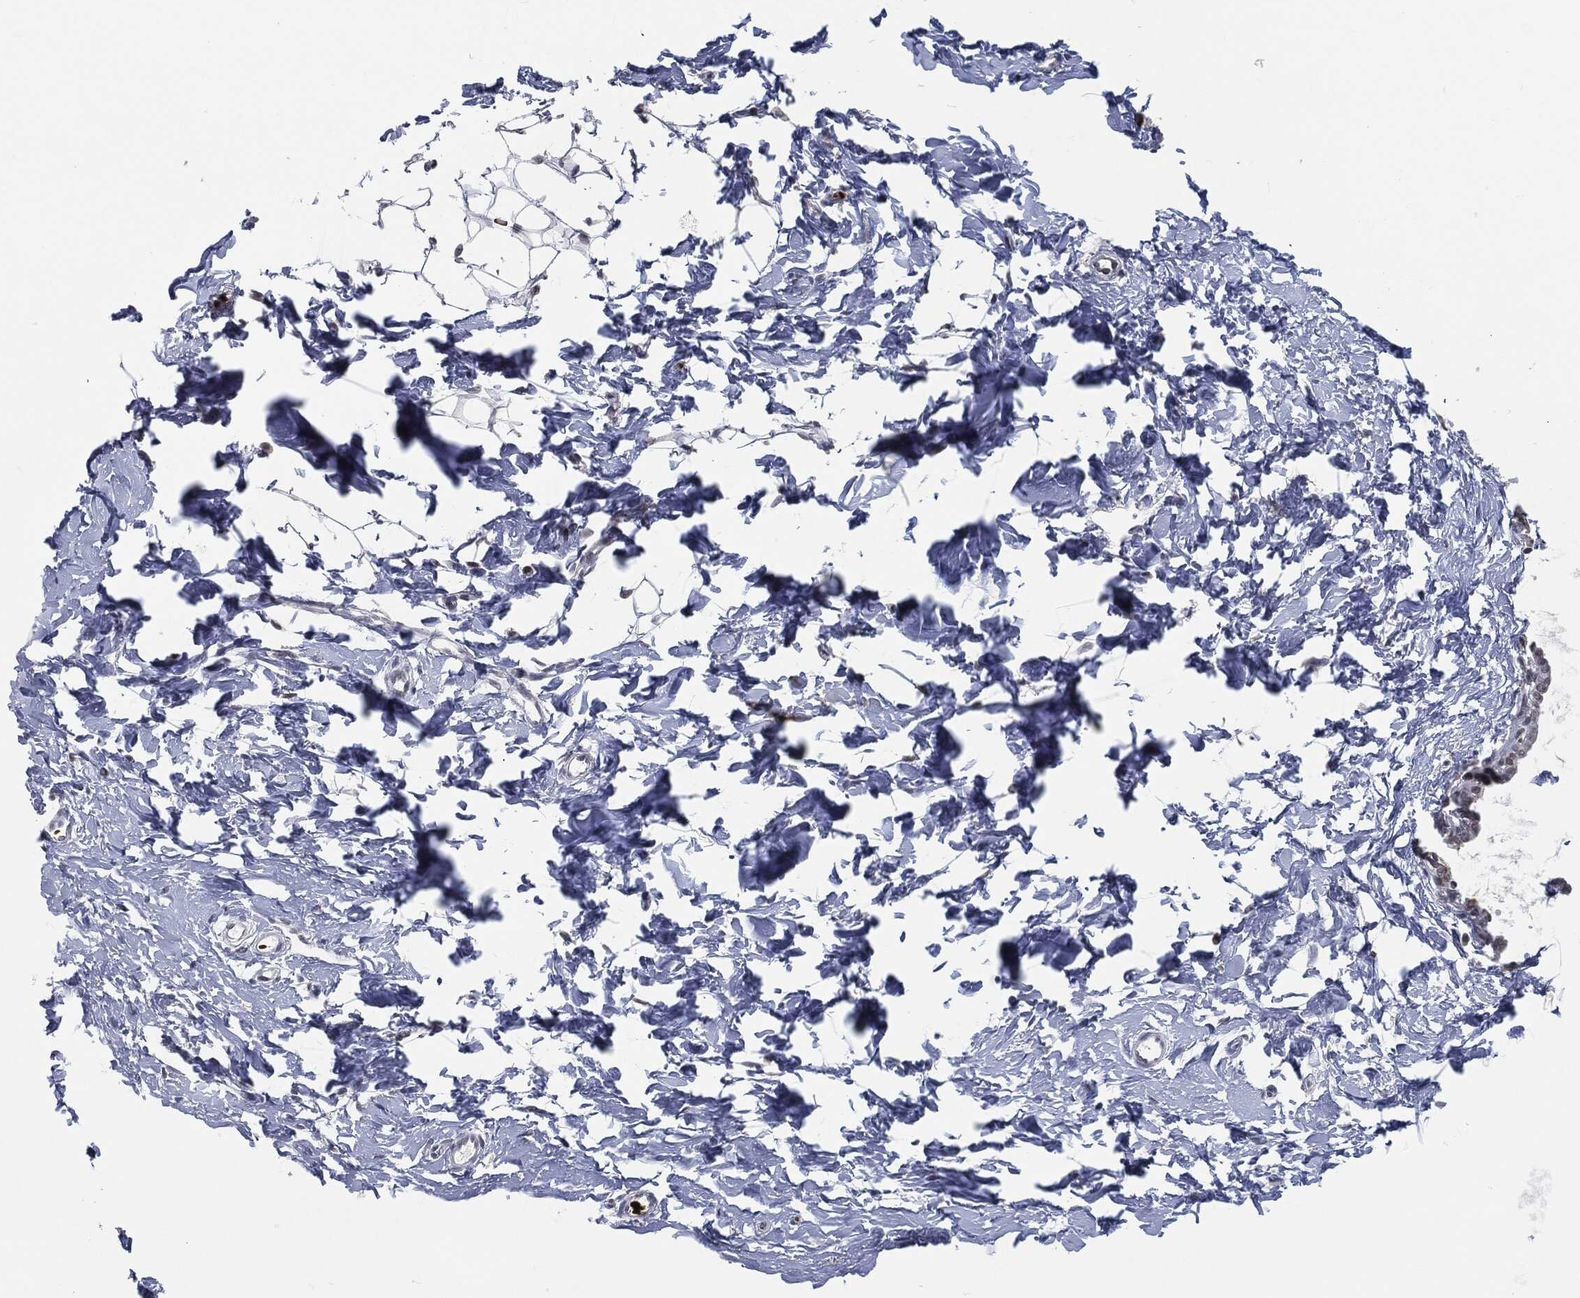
{"staining": {"intensity": "negative", "quantity": "none", "location": "none"}, "tissue": "breast", "cell_type": "Adipocytes", "image_type": "normal", "snomed": [{"axis": "morphology", "description": "Normal tissue, NOS"}, {"axis": "topography", "description": "Breast"}], "caption": "Immunohistochemistry of benign human breast displays no positivity in adipocytes. The staining was performed using DAB (3,3'-diaminobenzidine) to visualize the protein expression in brown, while the nuclei were stained in blue with hematoxylin (Magnification: 20x).", "gene": "ANXA1", "patient": {"sex": "female", "age": 37}}